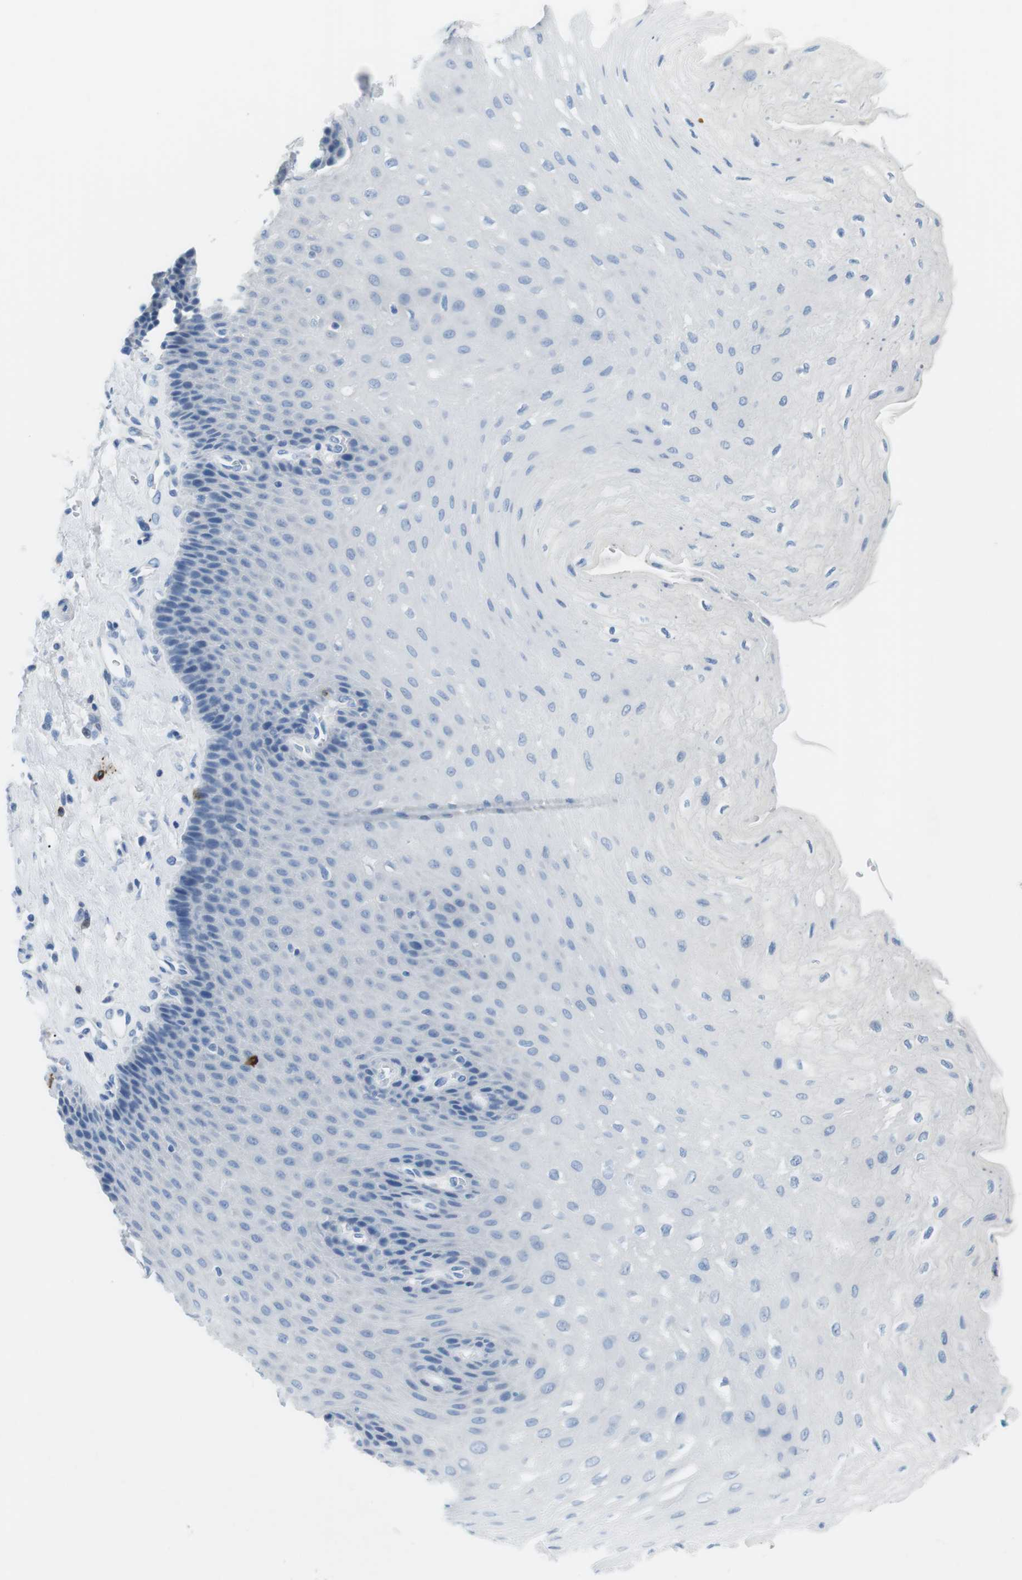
{"staining": {"intensity": "negative", "quantity": "none", "location": "none"}, "tissue": "esophagus", "cell_type": "Squamous epithelial cells", "image_type": "normal", "snomed": [{"axis": "morphology", "description": "Normal tissue, NOS"}, {"axis": "topography", "description": "Esophagus"}], "caption": "Immunohistochemical staining of benign human esophagus shows no significant positivity in squamous epithelial cells.", "gene": "TNFRSF4", "patient": {"sex": "female", "age": 72}}